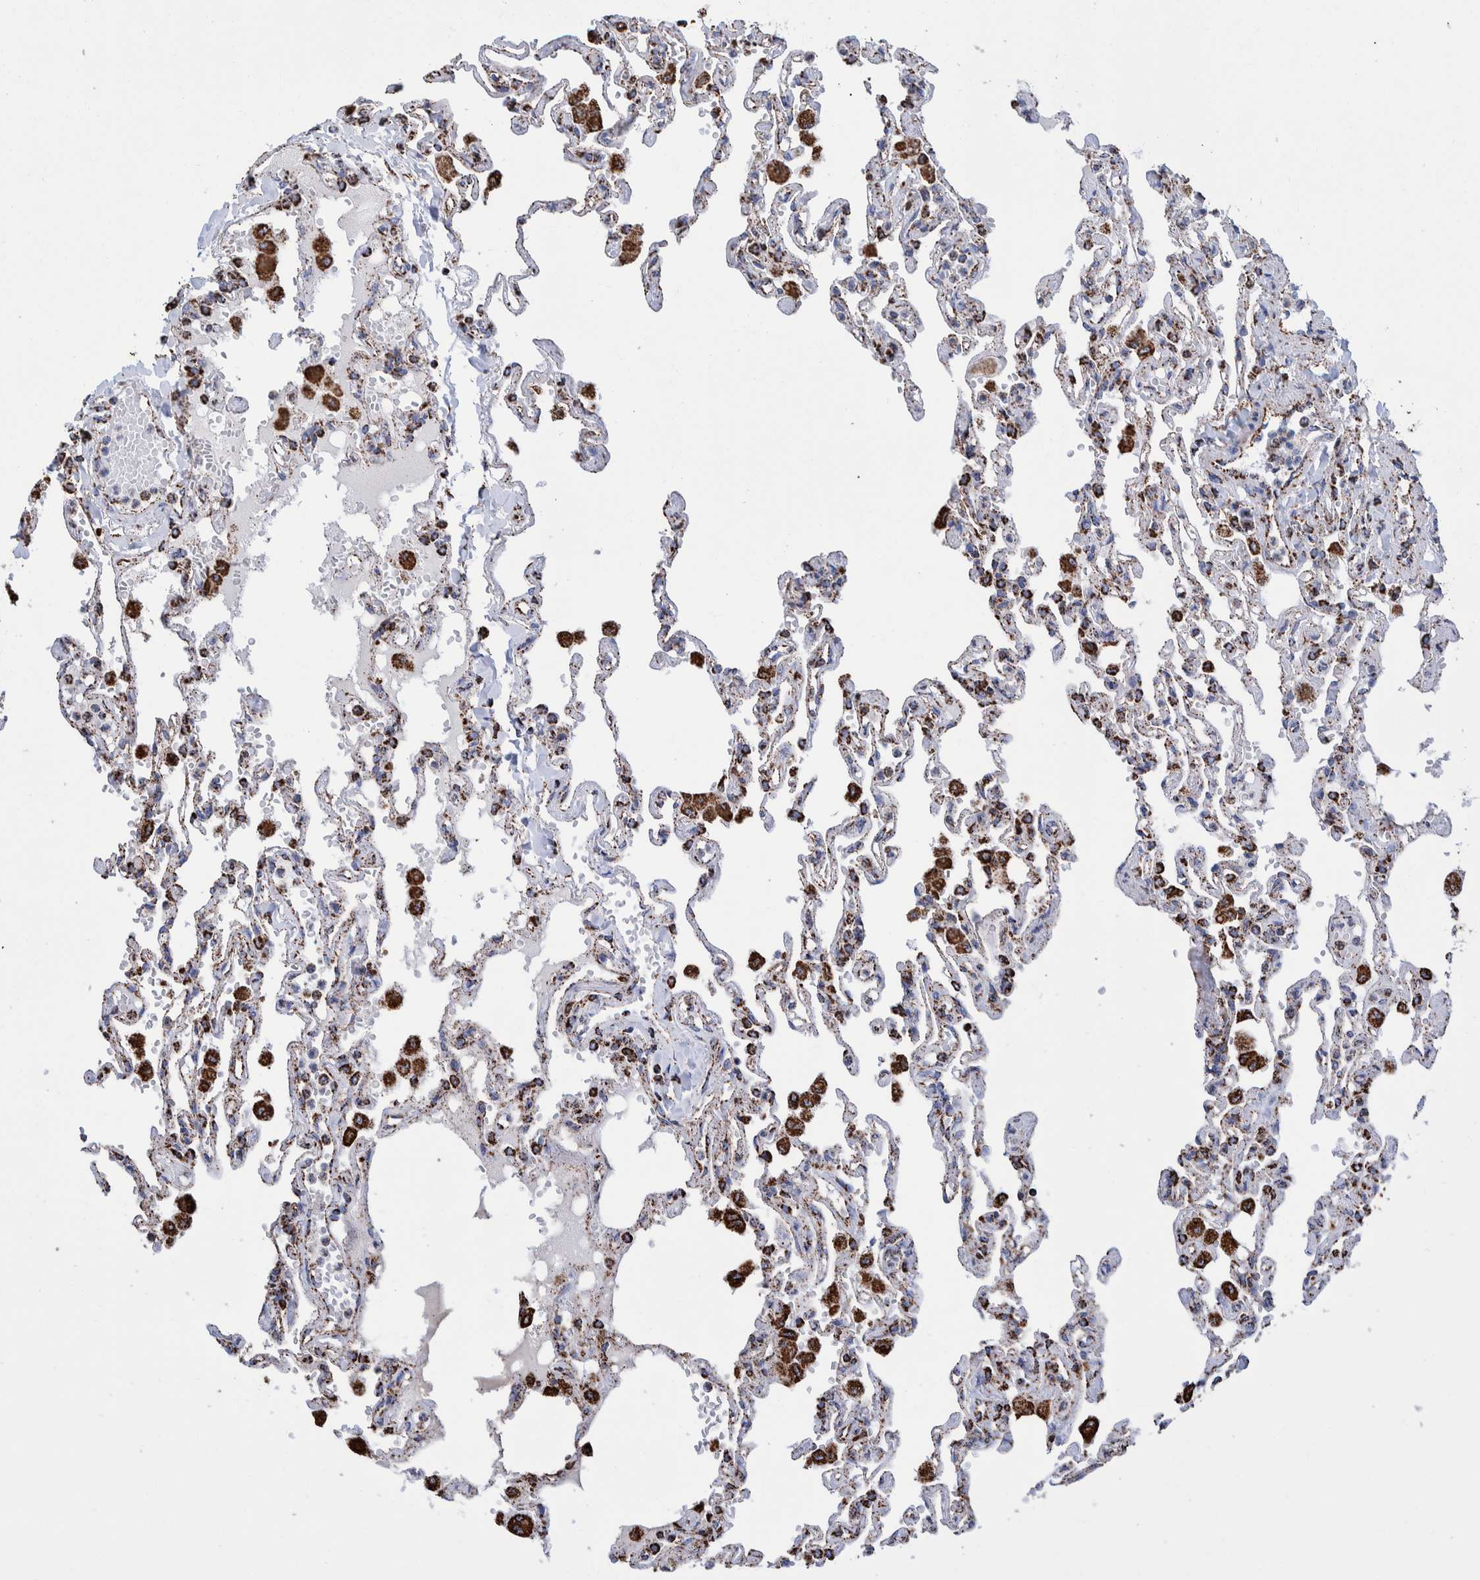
{"staining": {"intensity": "moderate", "quantity": ">75%", "location": "cytoplasmic/membranous"}, "tissue": "lung", "cell_type": "Alveolar cells", "image_type": "normal", "snomed": [{"axis": "morphology", "description": "Normal tissue, NOS"}, {"axis": "topography", "description": "Lung"}], "caption": "Immunohistochemistry (IHC) photomicrograph of normal human lung stained for a protein (brown), which demonstrates medium levels of moderate cytoplasmic/membranous positivity in about >75% of alveolar cells.", "gene": "VPS26C", "patient": {"sex": "male", "age": 21}}